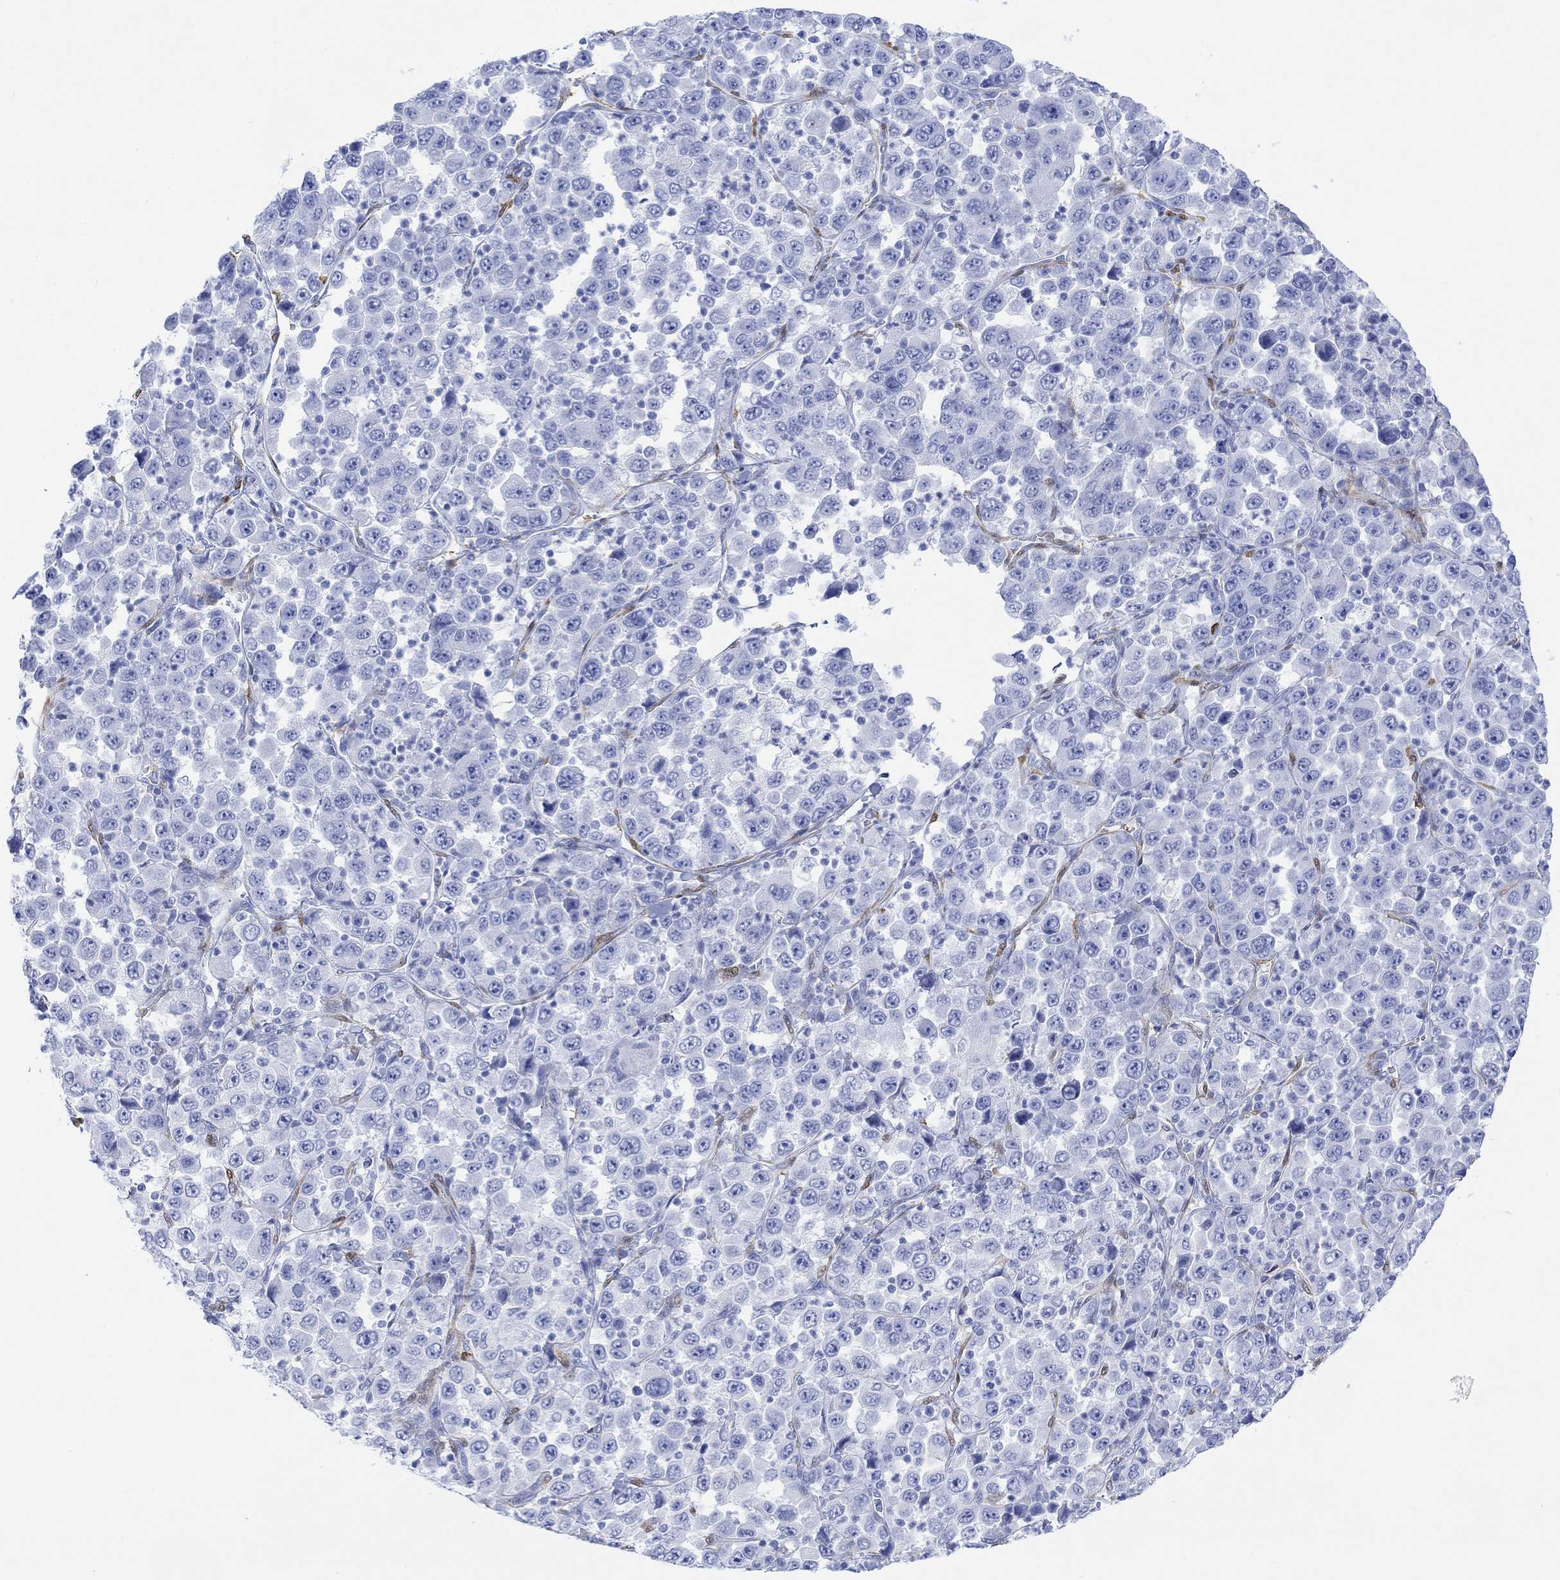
{"staining": {"intensity": "negative", "quantity": "none", "location": "none"}, "tissue": "stomach cancer", "cell_type": "Tumor cells", "image_type": "cancer", "snomed": [{"axis": "morphology", "description": "Normal tissue, NOS"}, {"axis": "morphology", "description": "Adenocarcinoma, NOS"}, {"axis": "topography", "description": "Stomach, upper"}, {"axis": "topography", "description": "Stomach"}], "caption": "This image is of stomach cancer (adenocarcinoma) stained with immunohistochemistry (IHC) to label a protein in brown with the nuclei are counter-stained blue. There is no positivity in tumor cells. (Stains: DAB IHC with hematoxylin counter stain, Microscopy: brightfield microscopy at high magnification).", "gene": "TPPP3", "patient": {"sex": "male", "age": 59}}